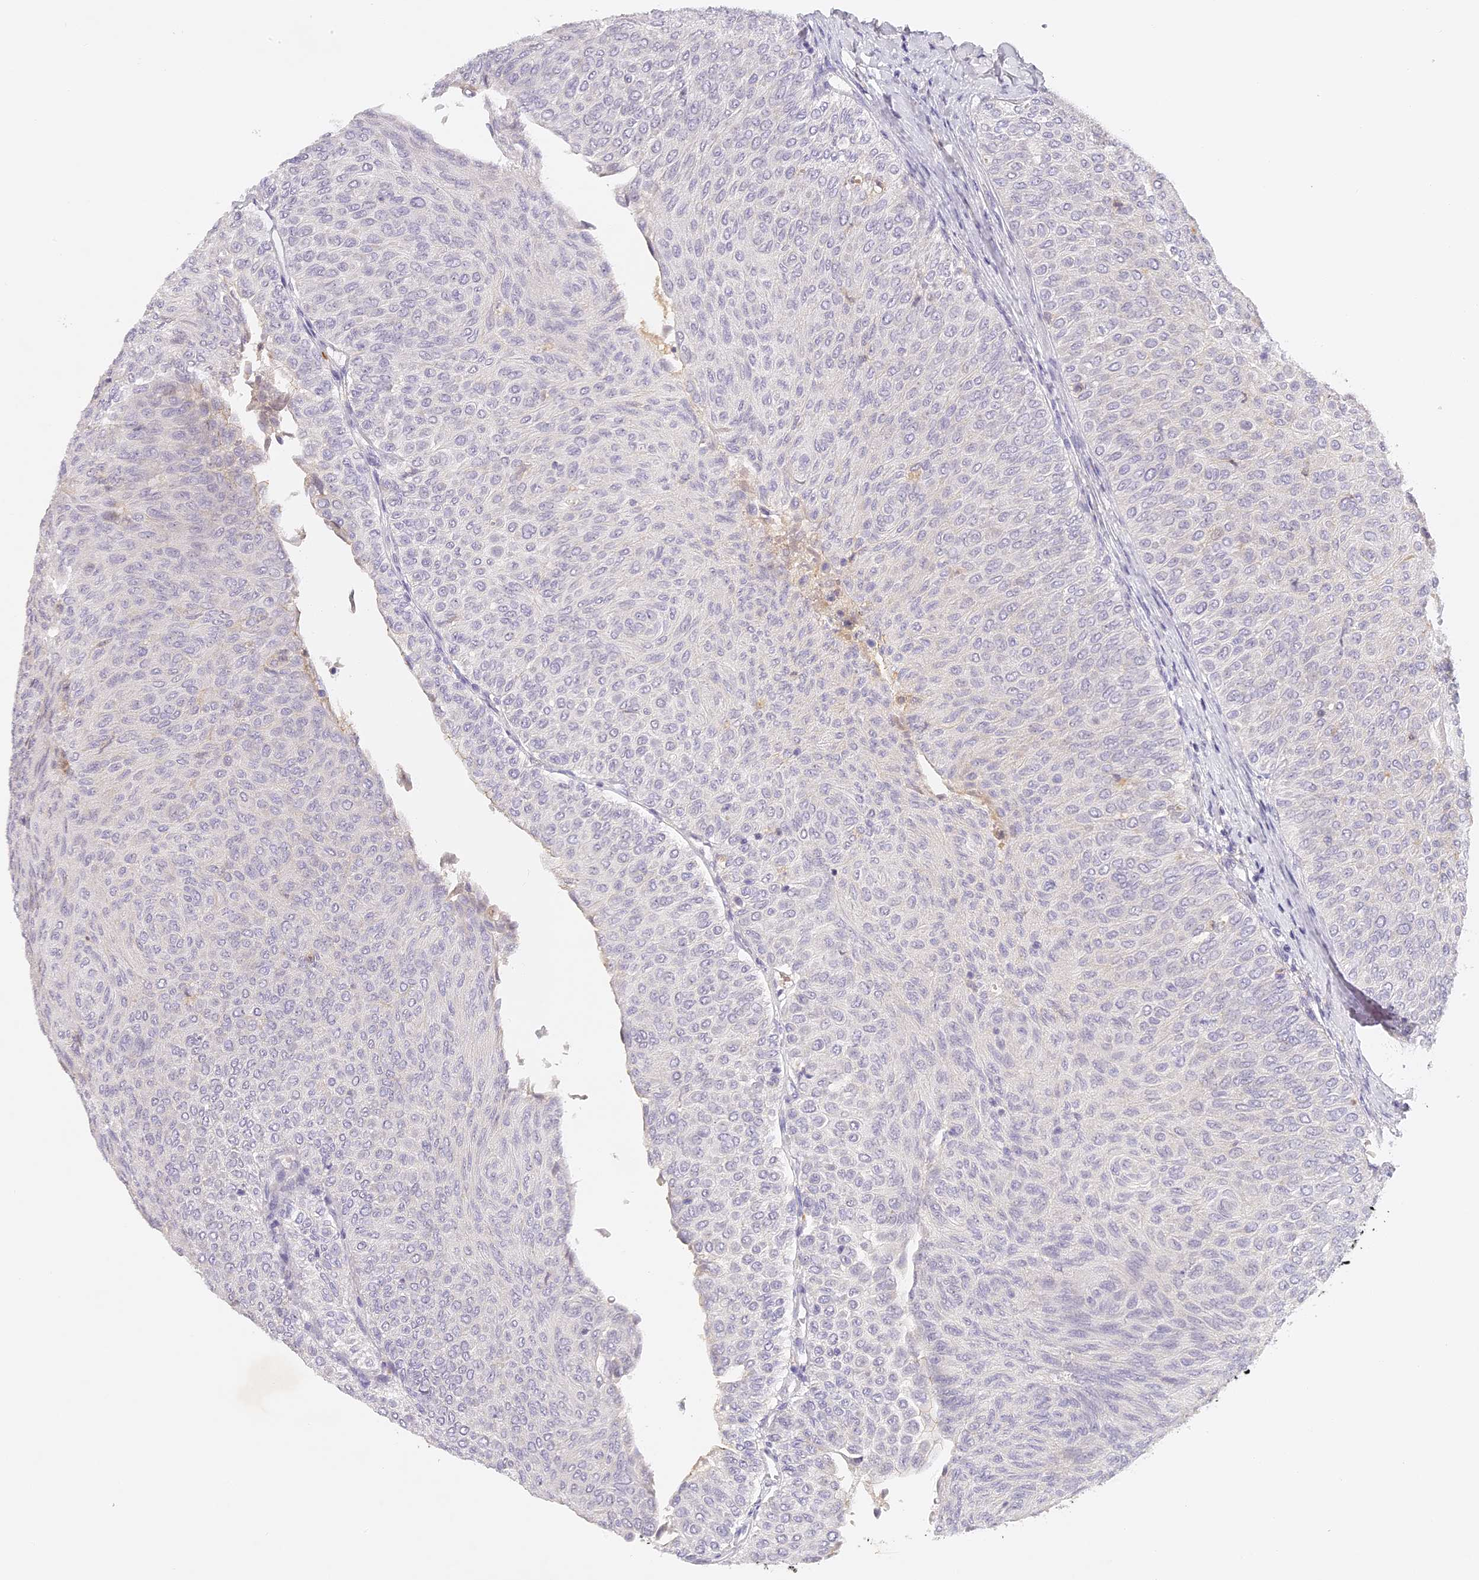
{"staining": {"intensity": "negative", "quantity": "none", "location": "none"}, "tissue": "urothelial cancer", "cell_type": "Tumor cells", "image_type": "cancer", "snomed": [{"axis": "morphology", "description": "Urothelial carcinoma, Low grade"}, {"axis": "topography", "description": "Urinary bladder"}], "caption": "The photomicrograph exhibits no staining of tumor cells in urothelial cancer.", "gene": "ELL3", "patient": {"sex": "male", "age": 78}}